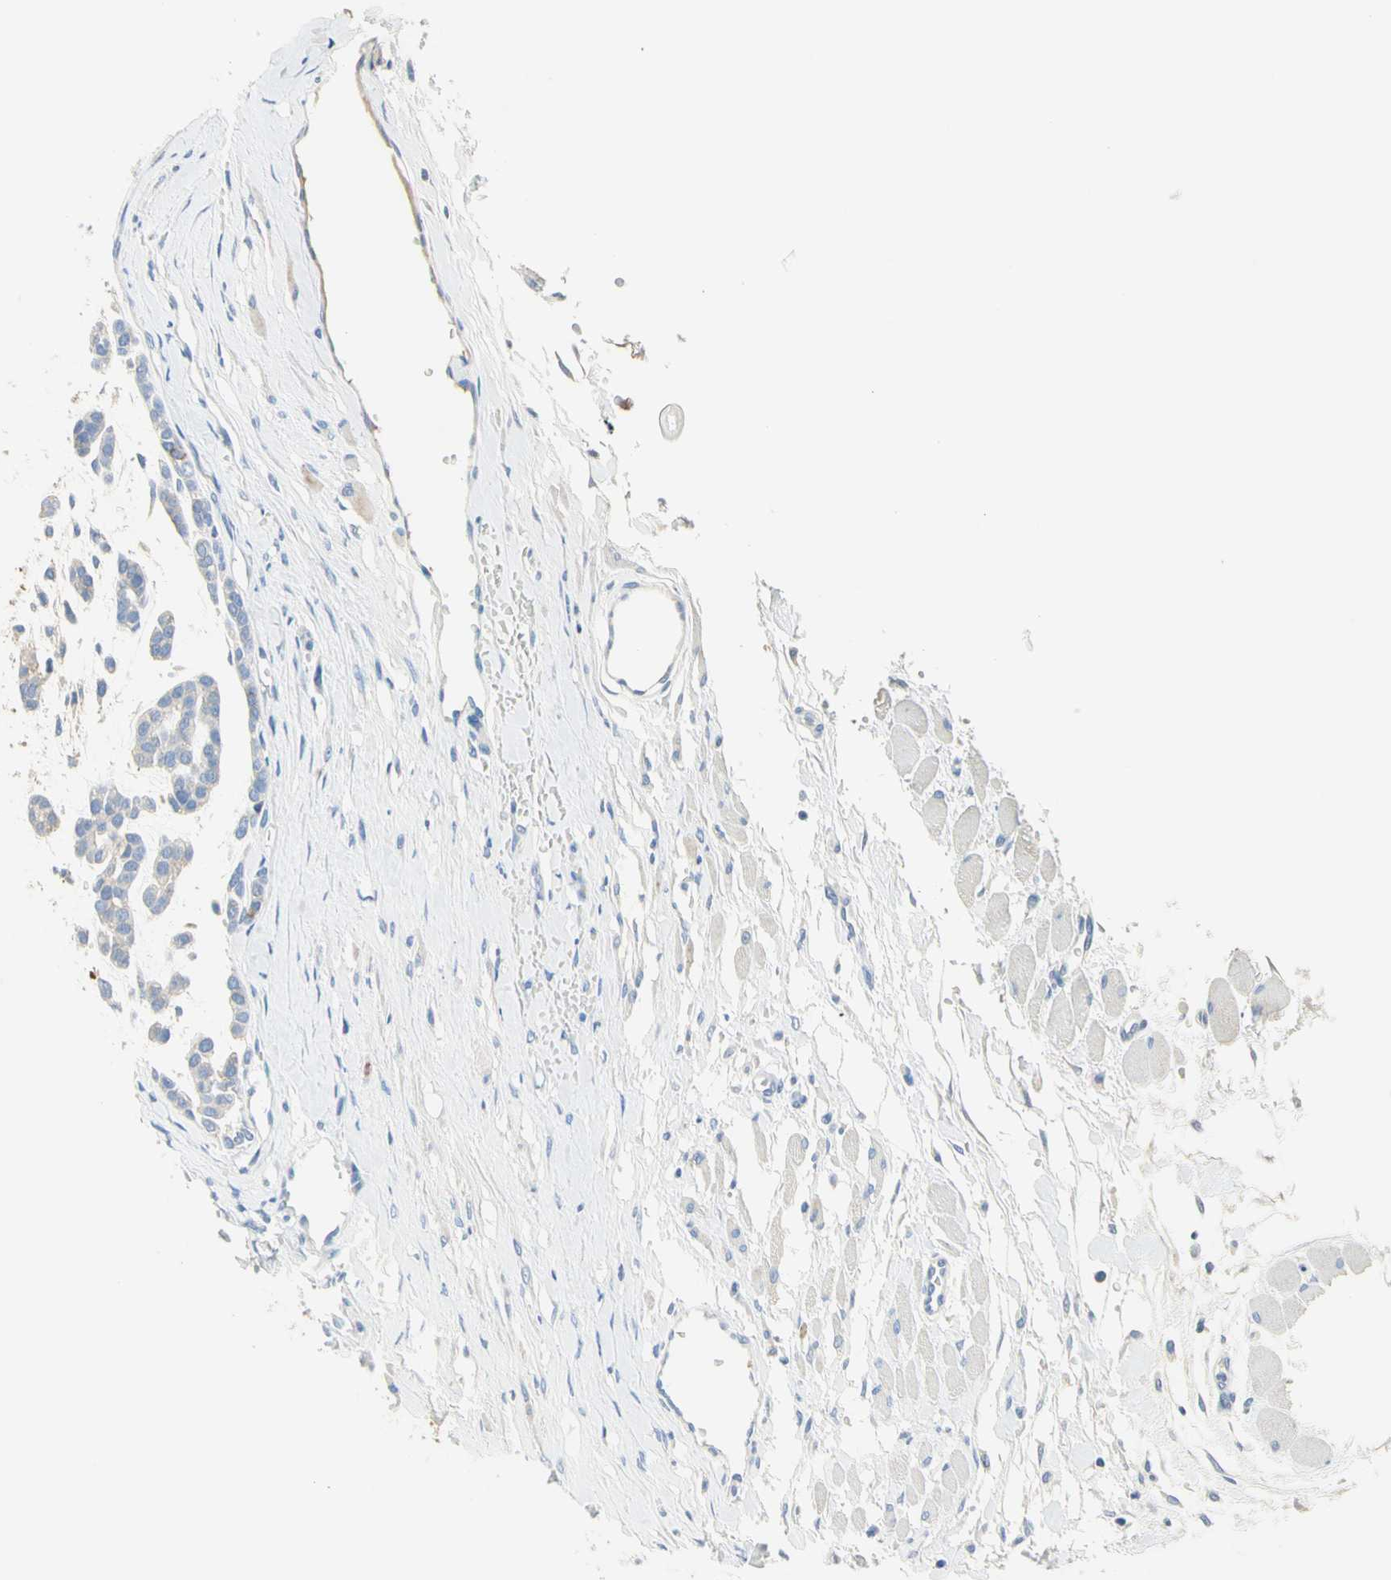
{"staining": {"intensity": "negative", "quantity": "none", "location": "none"}, "tissue": "head and neck cancer", "cell_type": "Tumor cells", "image_type": "cancer", "snomed": [{"axis": "morphology", "description": "Adenocarcinoma, NOS"}, {"axis": "morphology", "description": "Adenoma, NOS"}, {"axis": "topography", "description": "Head-Neck"}], "caption": "IHC of human head and neck cancer (adenoma) exhibits no expression in tumor cells.", "gene": "NECTIN4", "patient": {"sex": "female", "age": 55}}